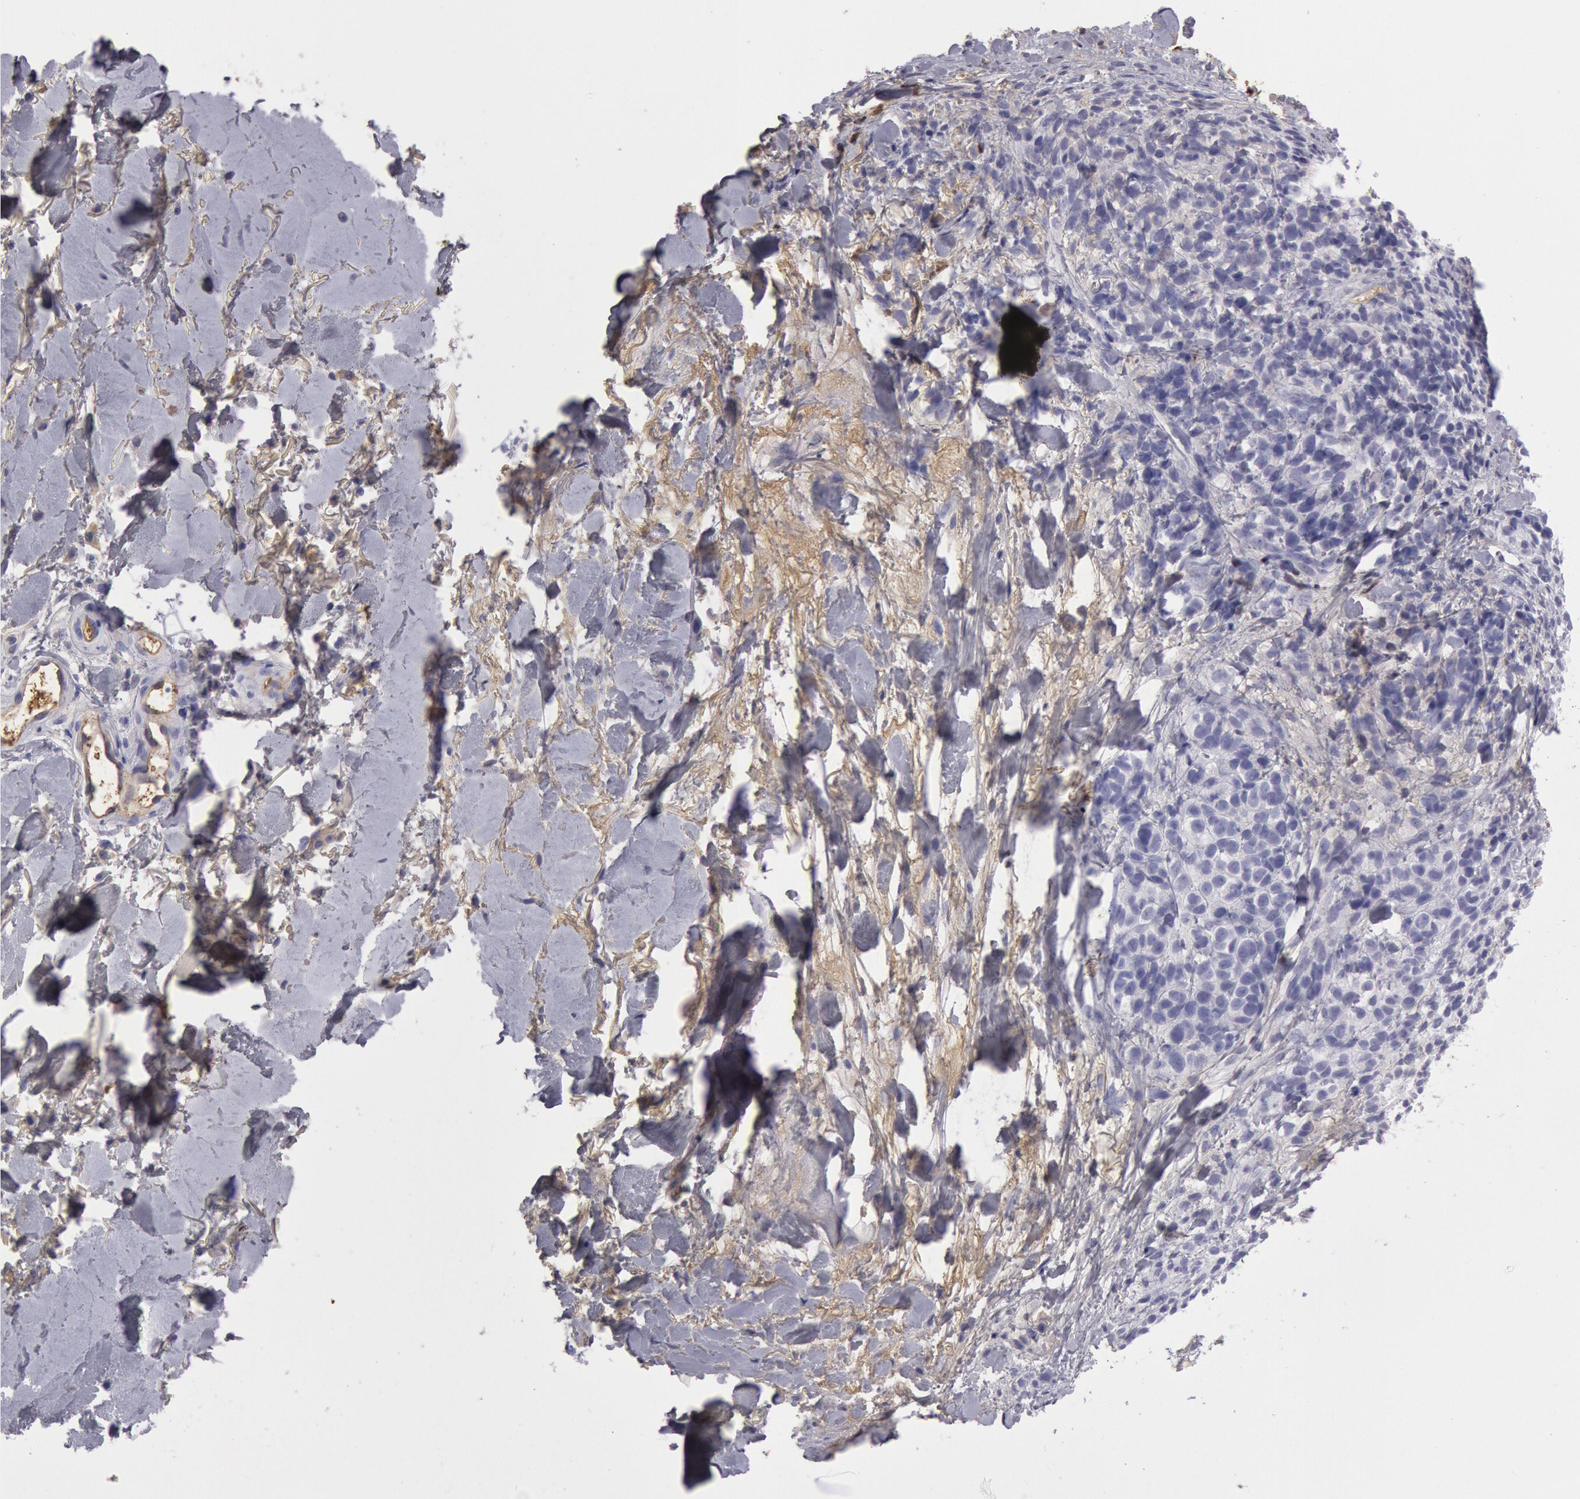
{"staining": {"intensity": "negative", "quantity": "none", "location": "none"}, "tissue": "melanoma", "cell_type": "Tumor cells", "image_type": "cancer", "snomed": [{"axis": "morphology", "description": "Malignant melanoma, NOS"}, {"axis": "topography", "description": "Skin"}], "caption": "Melanoma was stained to show a protein in brown. There is no significant staining in tumor cells.", "gene": "IGHG1", "patient": {"sex": "female", "age": 85}}